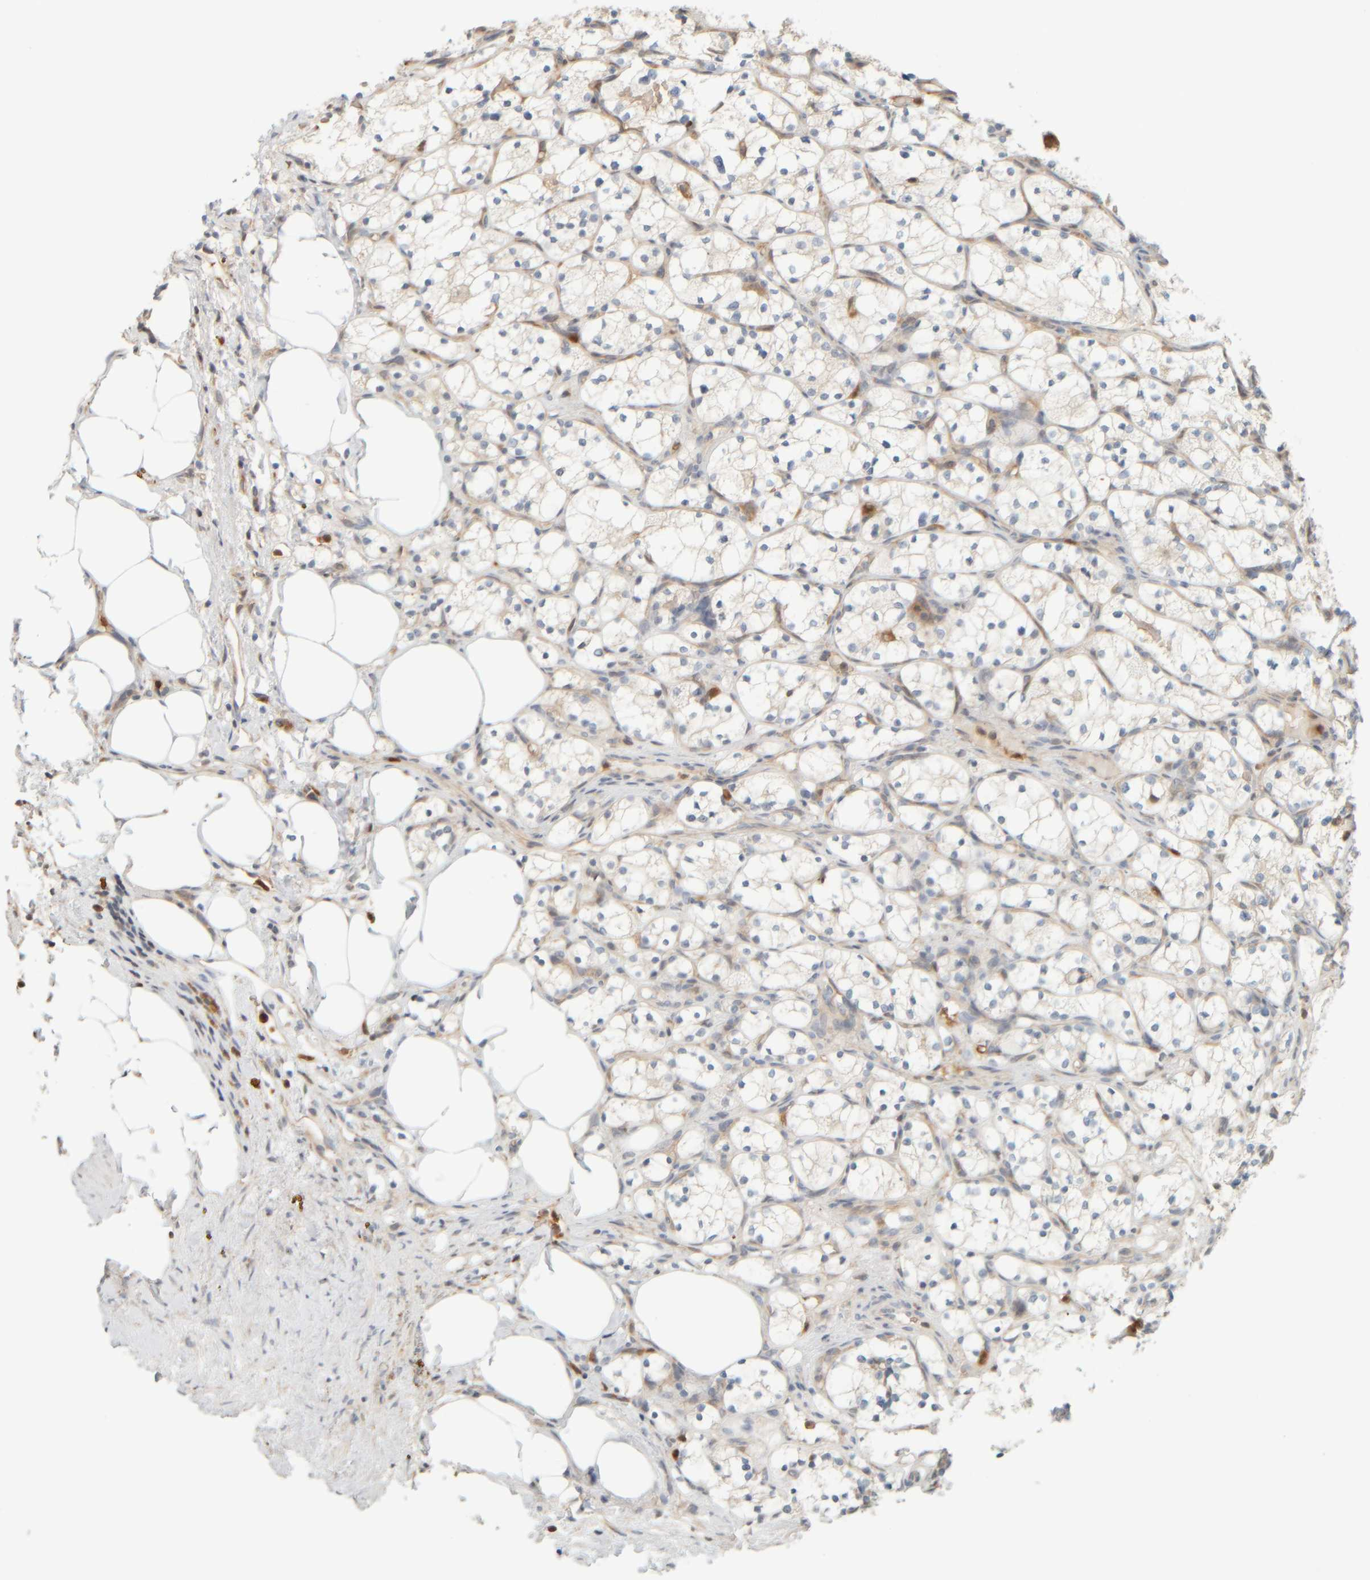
{"staining": {"intensity": "negative", "quantity": "none", "location": "none"}, "tissue": "renal cancer", "cell_type": "Tumor cells", "image_type": "cancer", "snomed": [{"axis": "morphology", "description": "Adenocarcinoma, NOS"}, {"axis": "topography", "description": "Kidney"}], "caption": "High magnification brightfield microscopy of adenocarcinoma (renal) stained with DAB (3,3'-diaminobenzidine) (brown) and counterstained with hematoxylin (blue): tumor cells show no significant expression. (DAB (3,3'-diaminobenzidine) immunohistochemistry with hematoxylin counter stain).", "gene": "PTGES3L-AARSD1", "patient": {"sex": "female", "age": 69}}